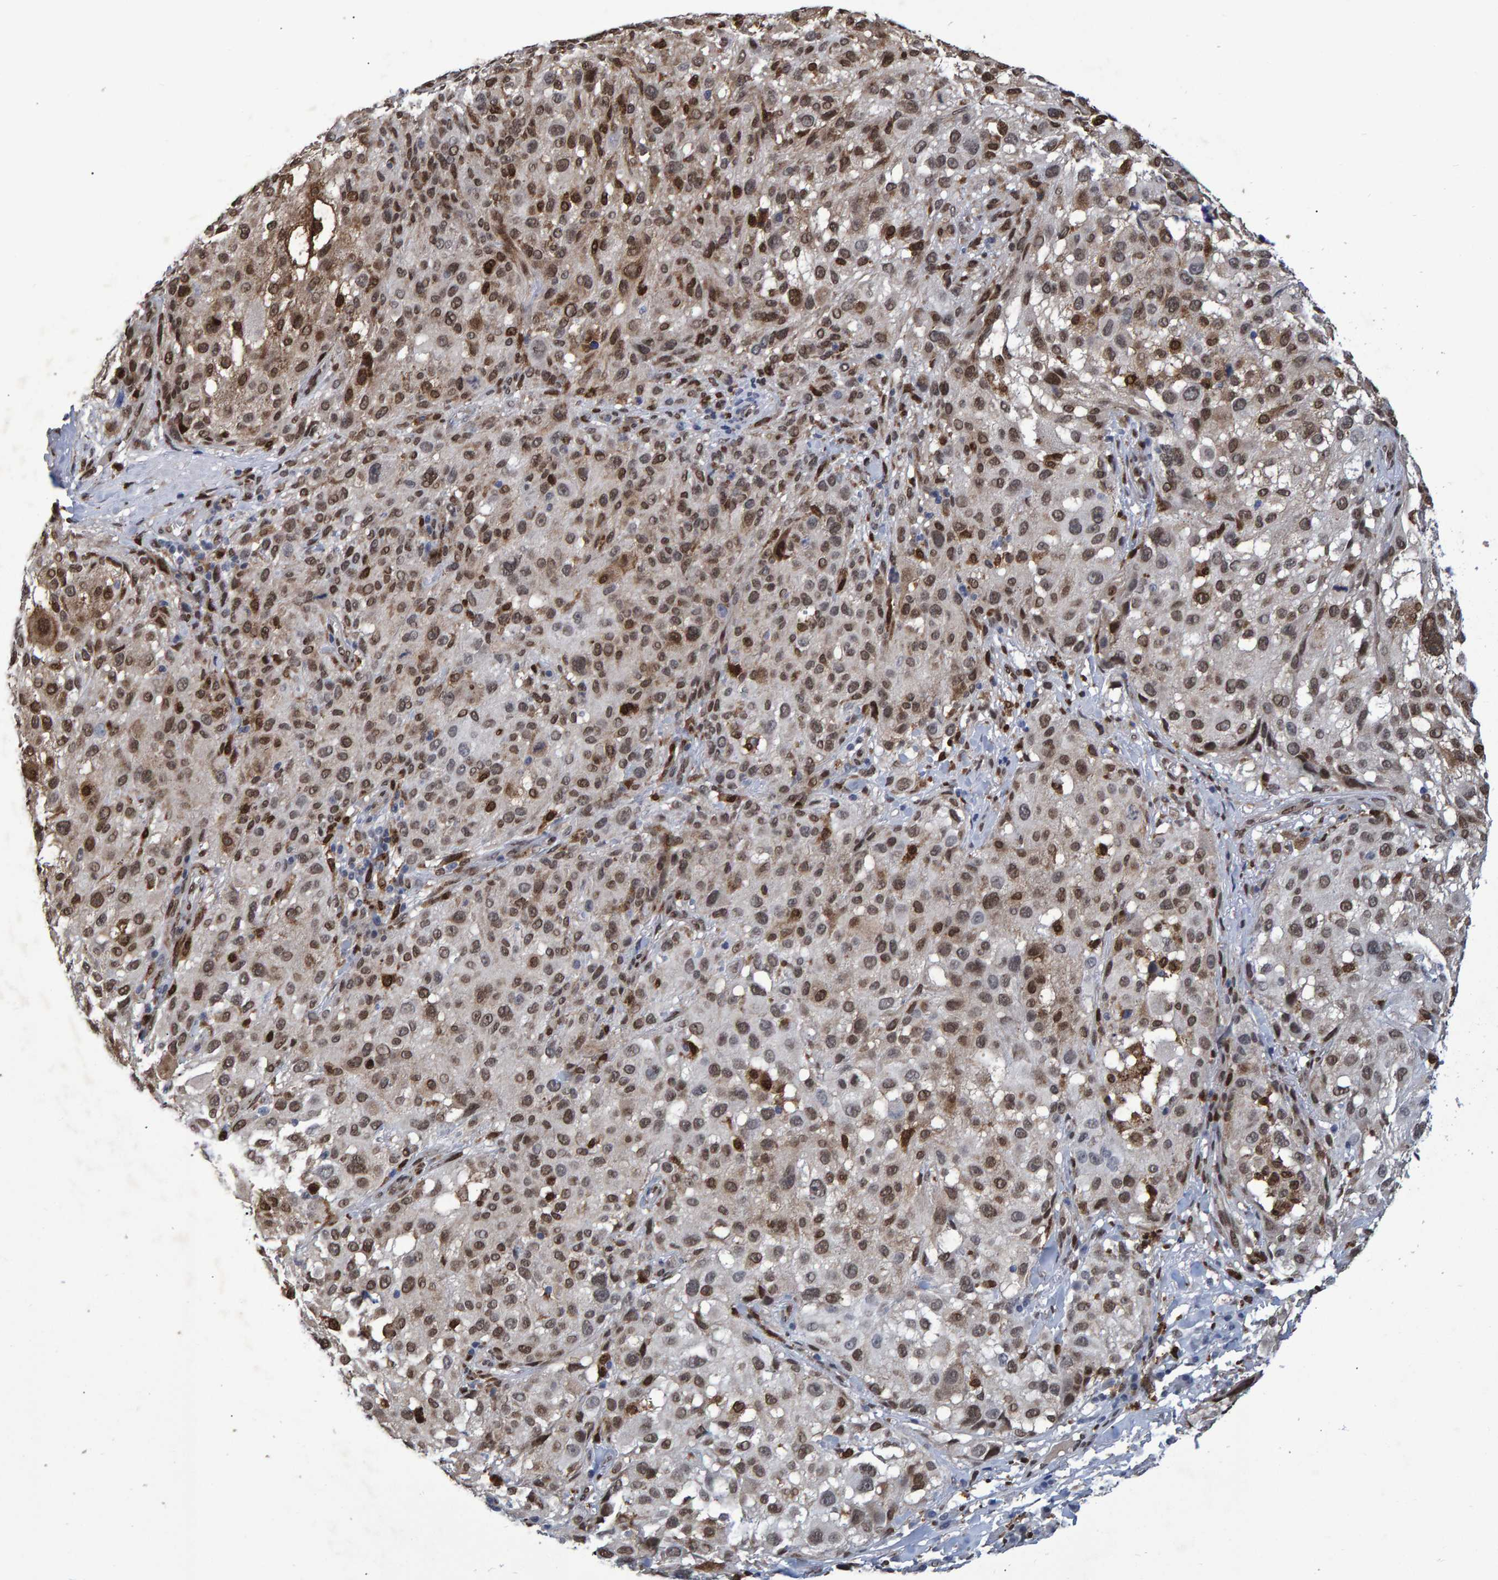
{"staining": {"intensity": "moderate", "quantity": ">75%", "location": "nuclear"}, "tissue": "melanoma", "cell_type": "Tumor cells", "image_type": "cancer", "snomed": [{"axis": "morphology", "description": "Necrosis, NOS"}, {"axis": "morphology", "description": "Malignant melanoma, NOS"}, {"axis": "topography", "description": "Skin"}], "caption": "A medium amount of moderate nuclear staining is appreciated in about >75% of tumor cells in malignant melanoma tissue.", "gene": "QKI", "patient": {"sex": "female", "age": 87}}